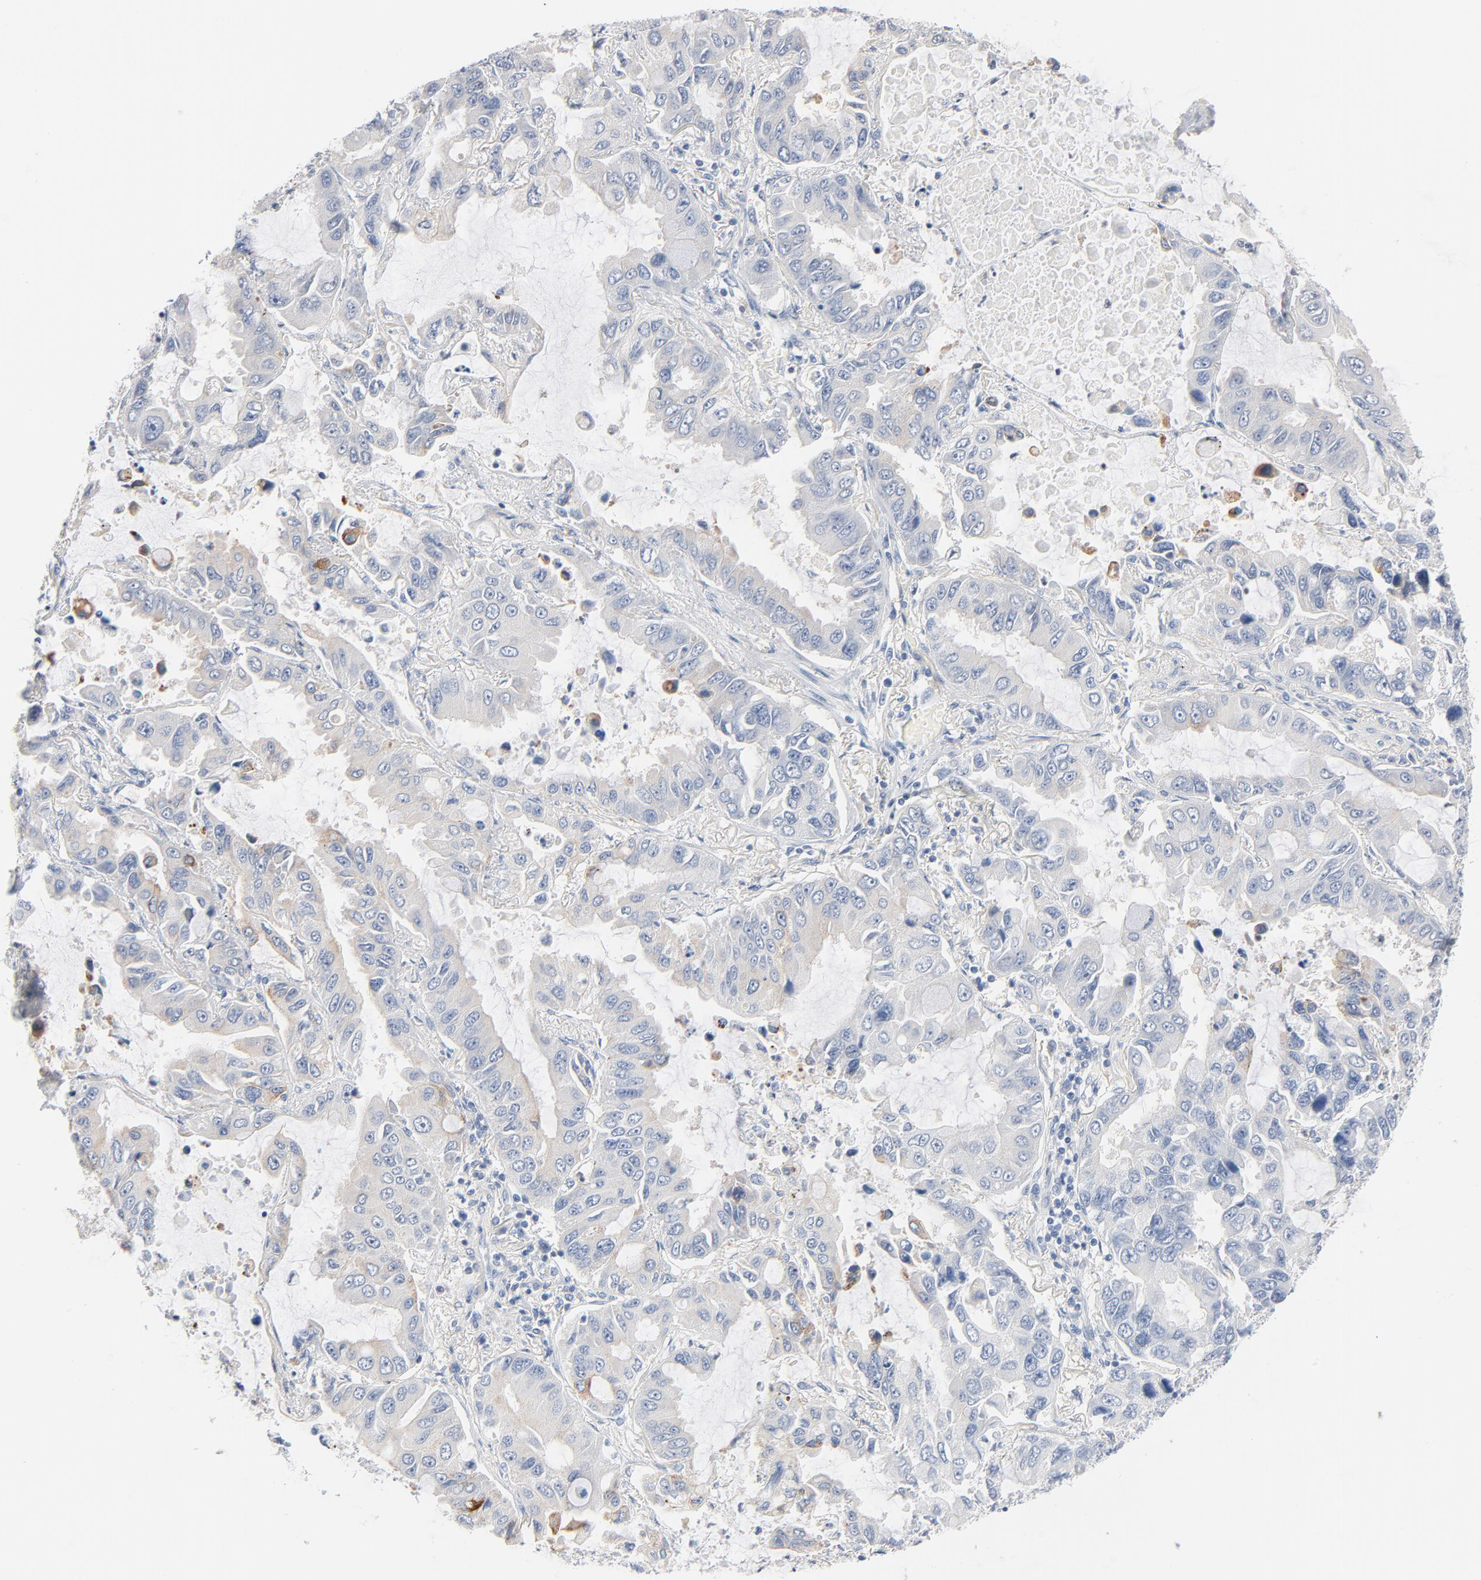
{"staining": {"intensity": "moderate", "quantity": "25%-75%", "location": "cytoplasmic/membranous"}, "tissue": "lung cancer", "cell_type": "Tumor cells", "image_type": "cancer", "snomed": [{"axis": "morphology", "description": "Adenocarcinoma, NOS"}, {"axis": "topography", "description": "Lung"}], "caption": "A medium amount of moderate cytoplasmic/membranous positivity is appreciated in about 25%-75% of tumor cells in adenocarcinoma (lung) tissue.", "gene": "IFT43", "patient": {"sex": "male", "age": 64}}